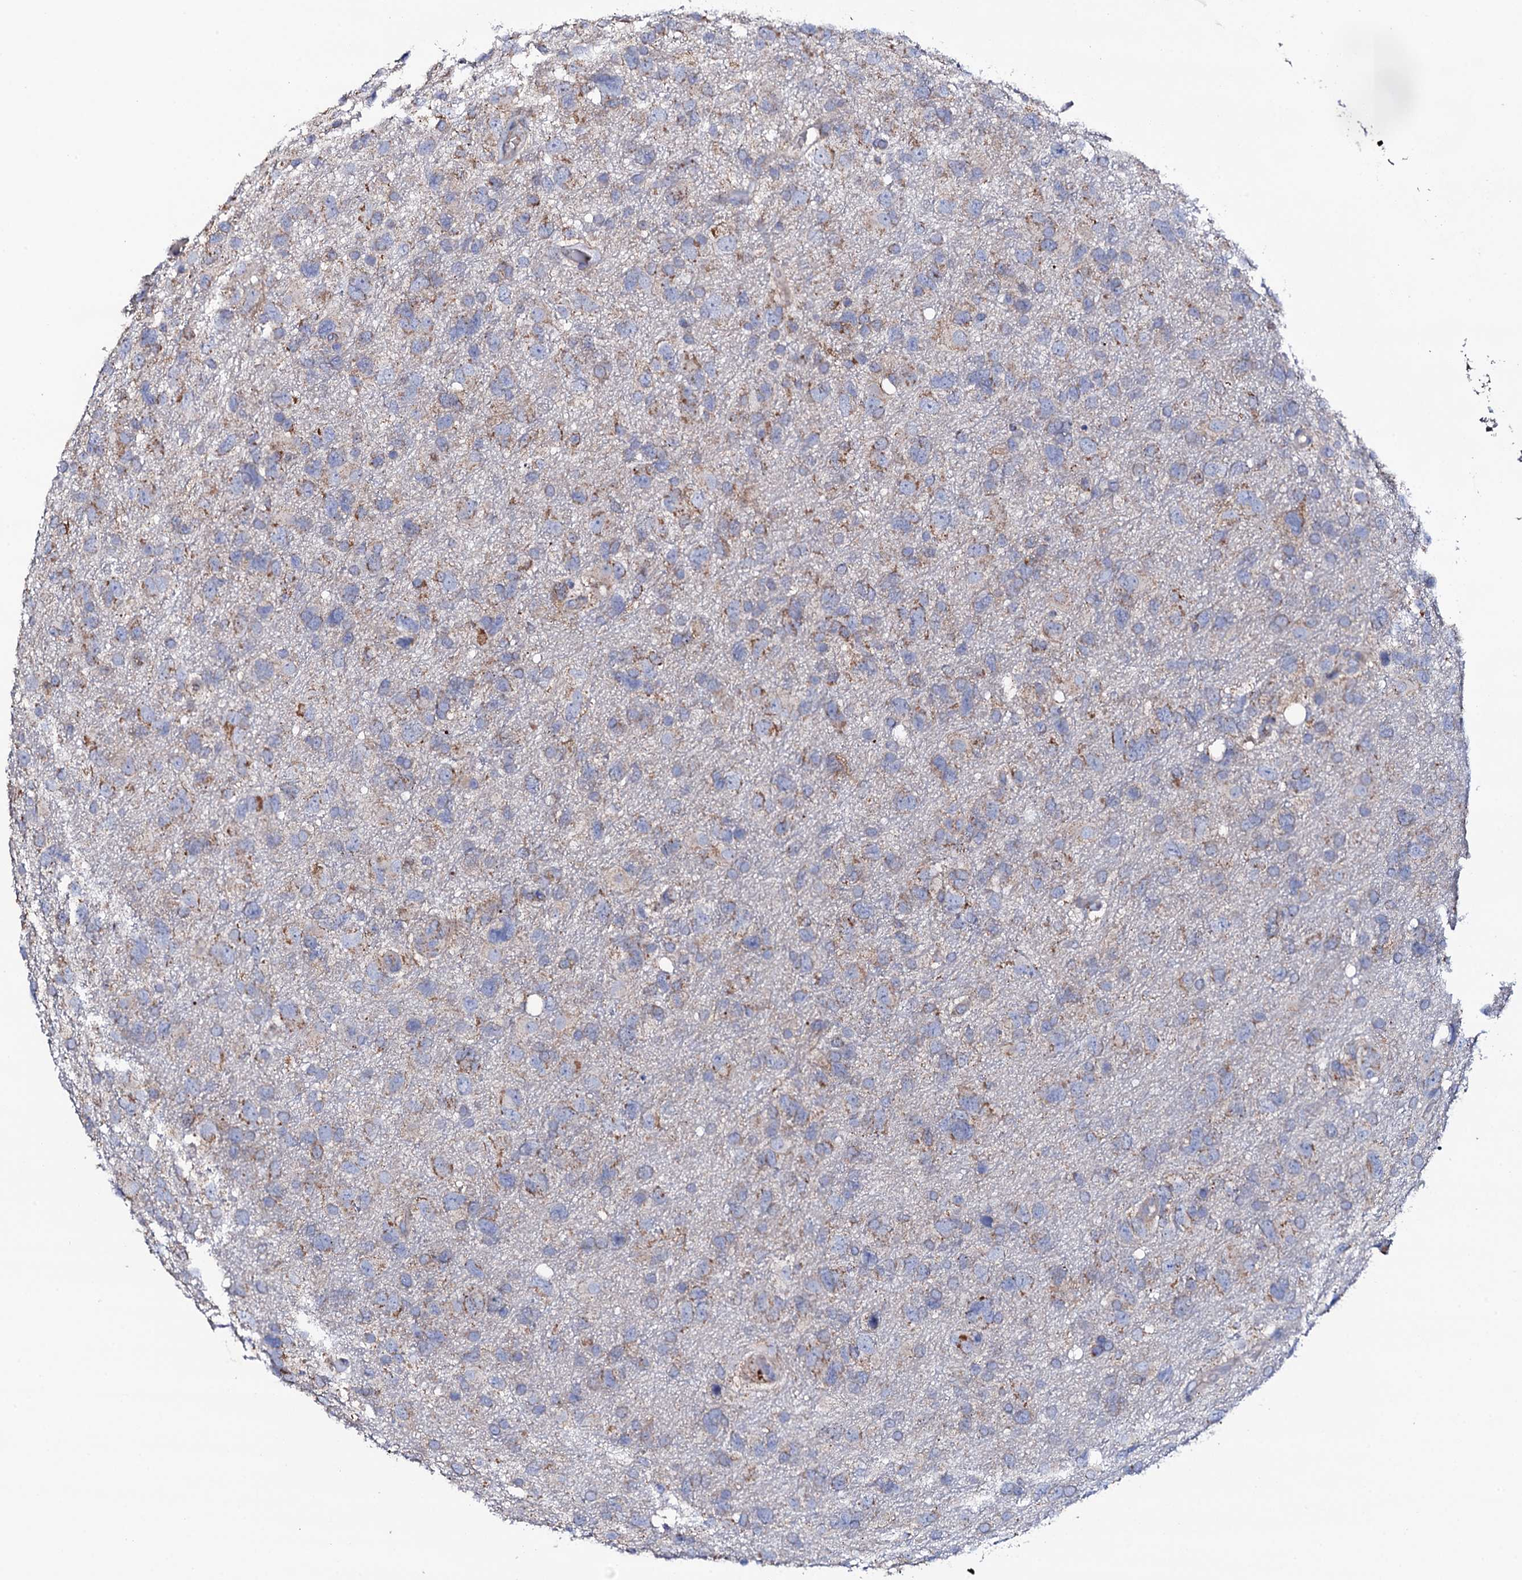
{"staining": {"intensity": "negative", "quantity": "none", "location": "none"}, "tissue": "glioma", "cell_type": "Tumor cells", "image_type": "cancer", "snomed": [{"axis": "morphology", "description": "Glioma, malignant, High grade"}, {"axis": "topography", "description": "Brain"}], "caption": "The histopathology image shows no significant staining in tumor cells of malignant glioma (high-grade). (Immunohistochemistry, brightfield microscopy, high magnification).", "gene": "TCAF2", "patient": {"sex": "male", "age": 61}}